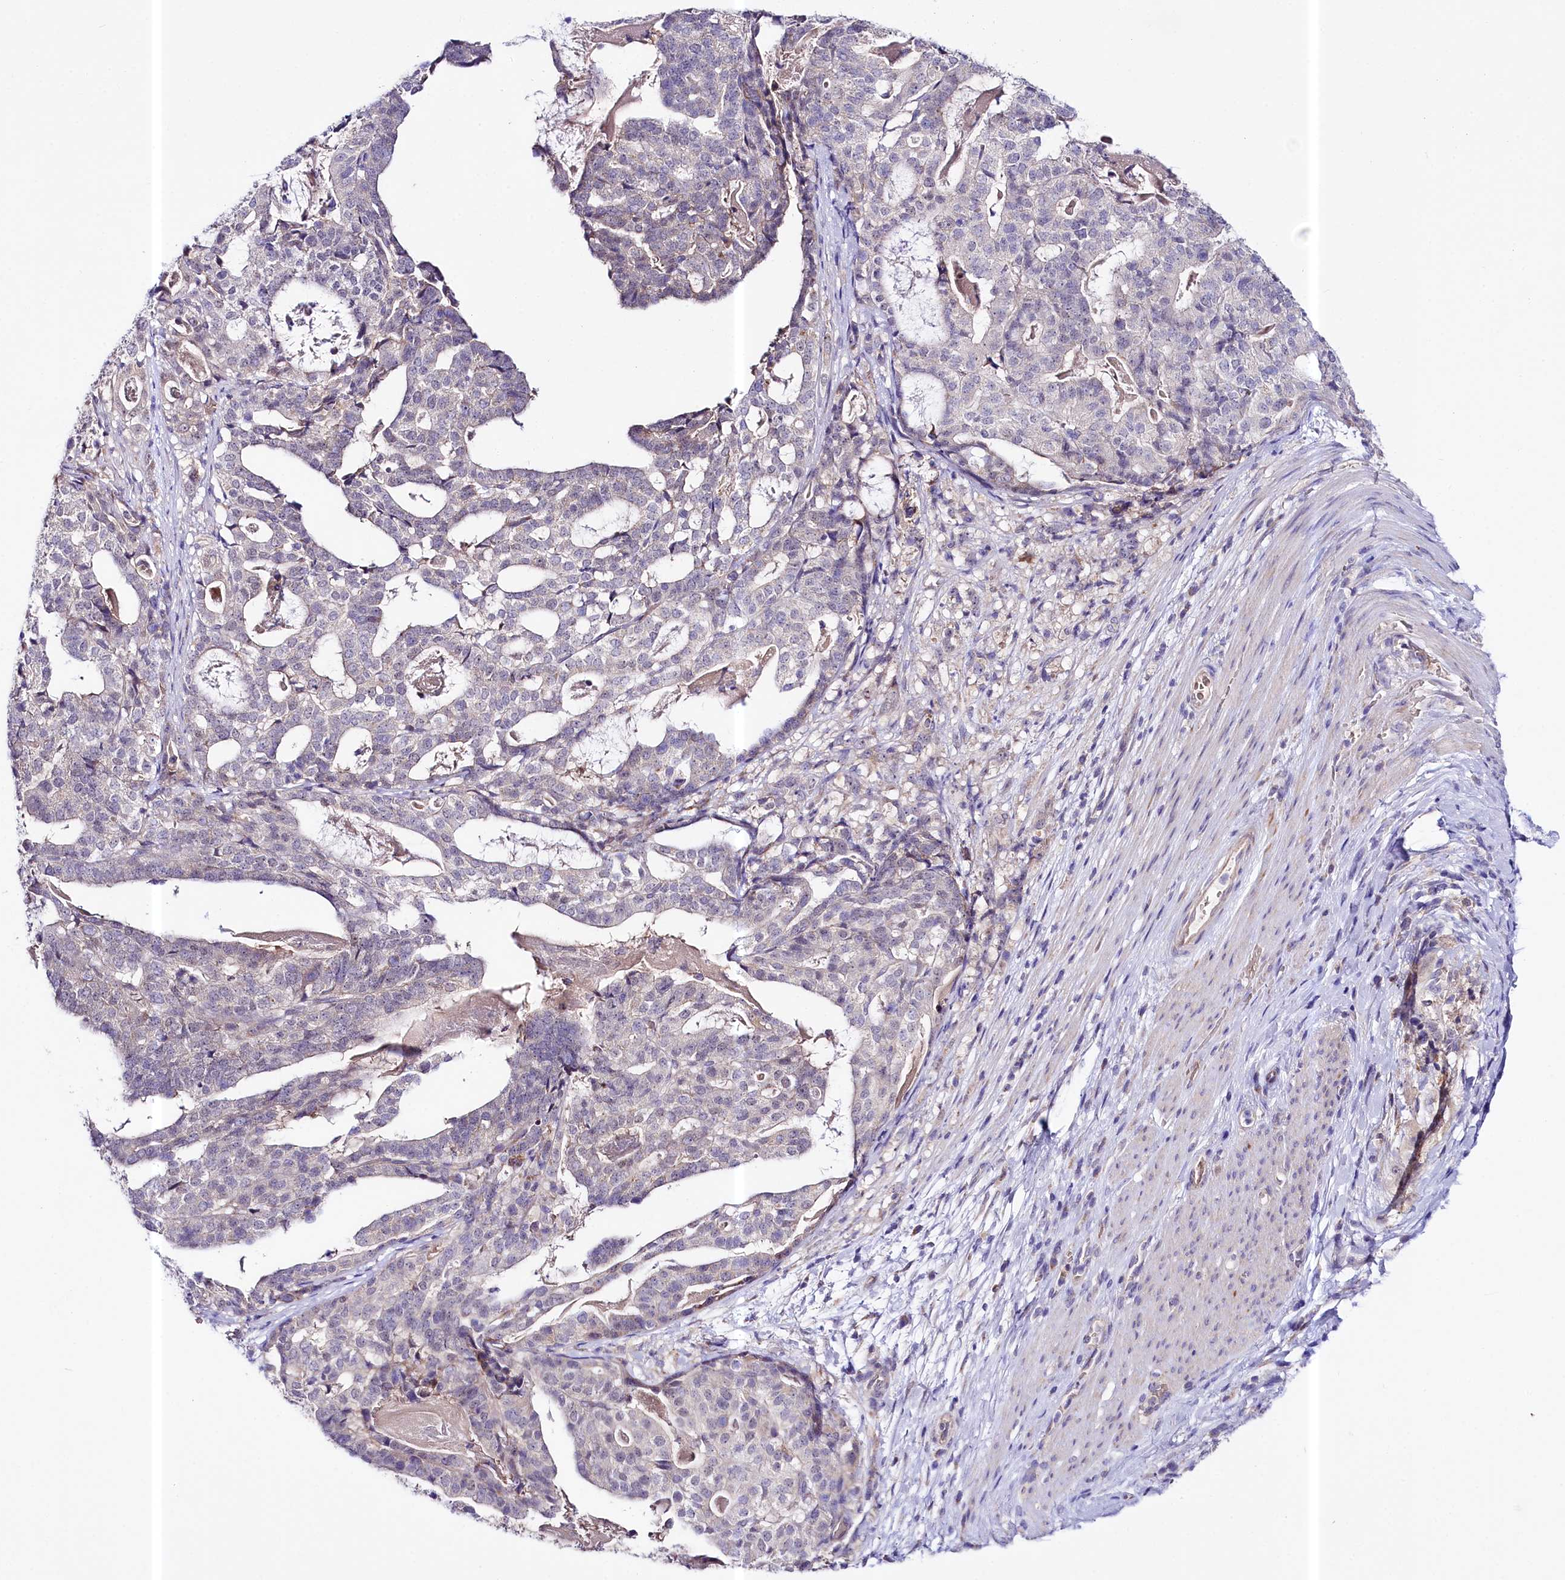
{"staining": {"intensity": "negative", "quantity": "none", "location": "none"}, "tissue": "stomach cancer", "cell_type": "Tumor cells", "image_type": "cancer", "snomed": [{"axis": "morphology", "description": "Adenocarcinoma, NOS"}, {"axis": "topography", "description": "Stomach"}], "caption": "Immunohistochemistry of human stomach cancer (adenocarcinoma) displays no staining in tumor cells.", "gene": "CEP295", "patient": {"sex": "male", "age": 48}}